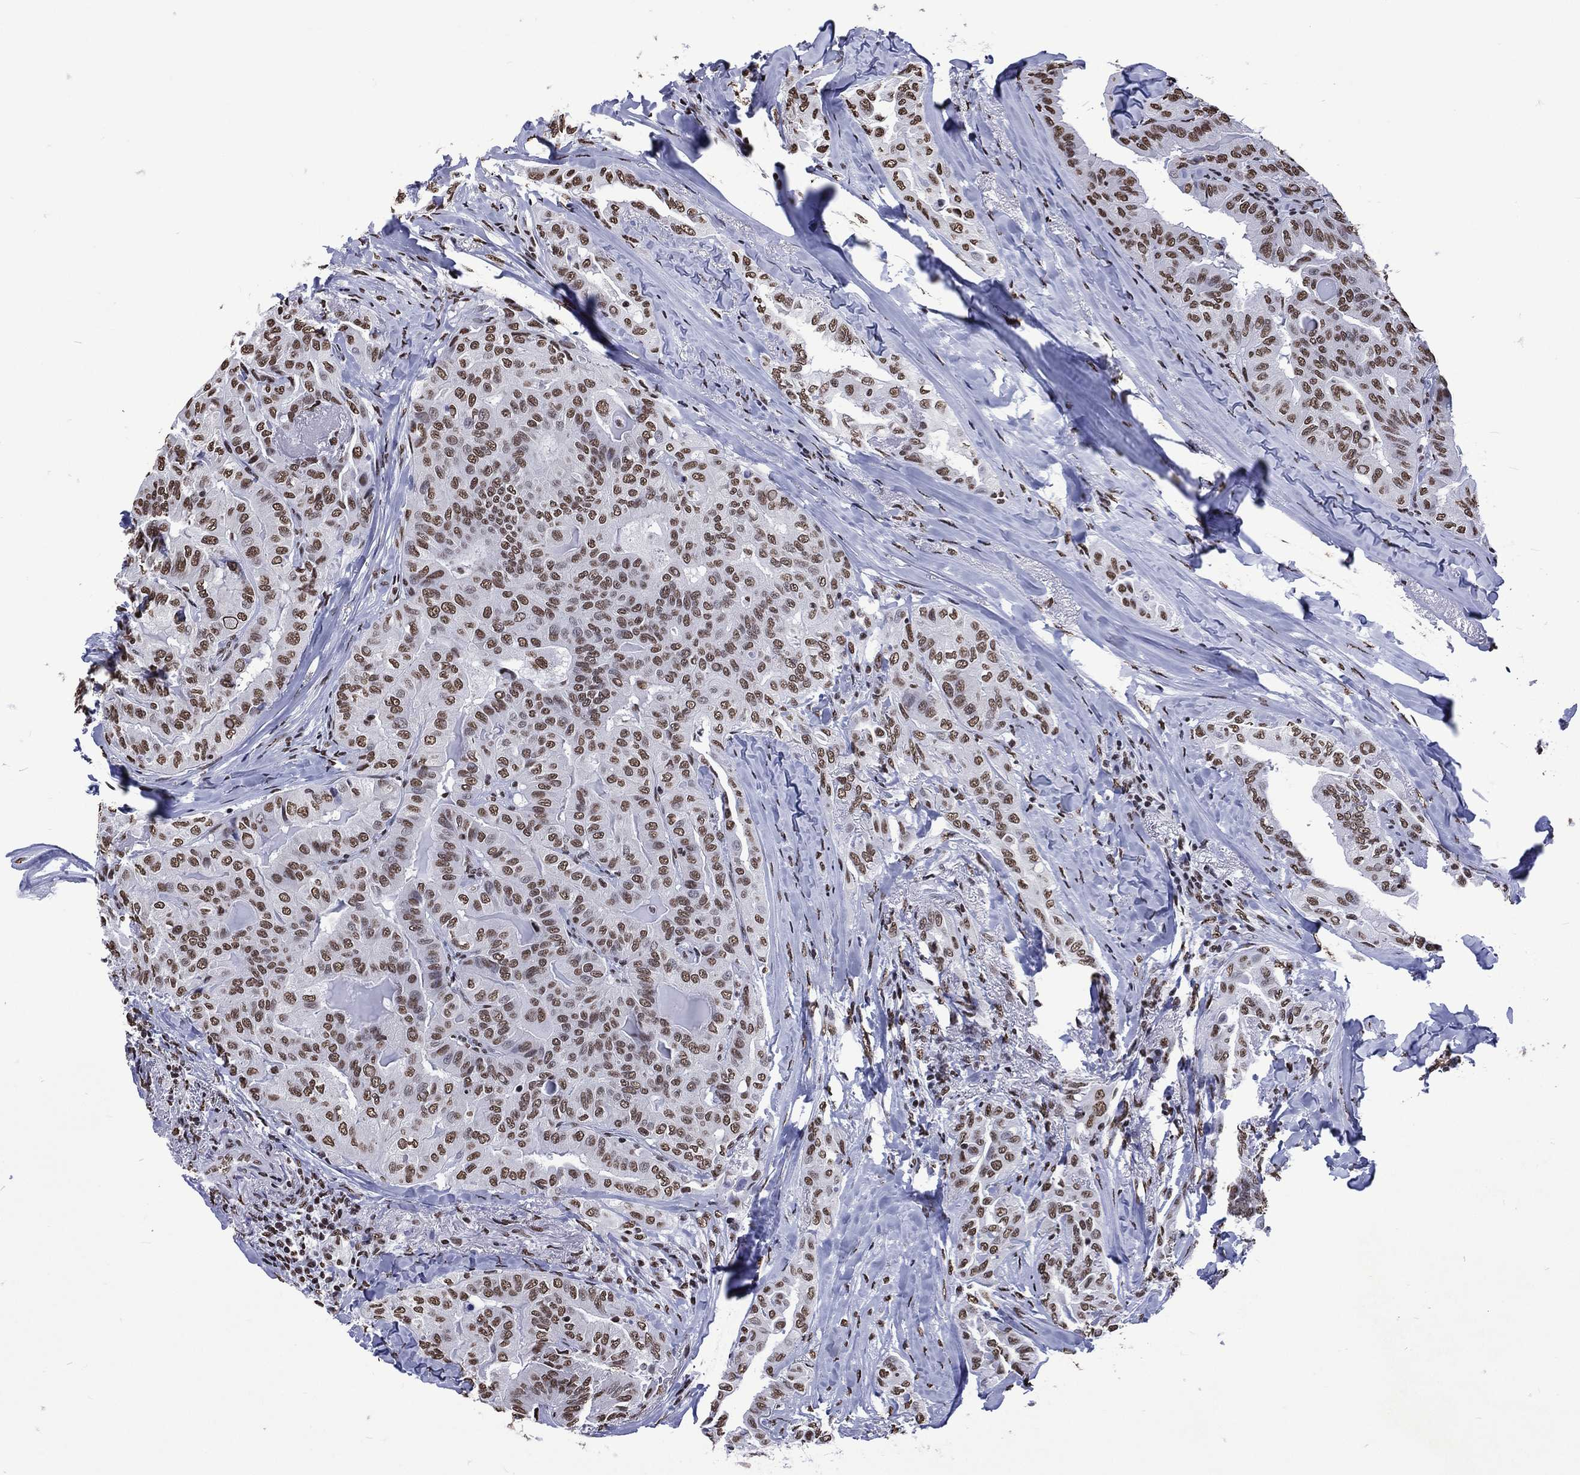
{"staining": {"intensity": "moderate", "quantity": ">75%", "location": "nuclear"}, "tissue": "thyroid cancer", "cell_type": "Tumor cells", "image_type": "cancer", "snomed": [{"axis": "morphology", "description": "Papillary adenocarcinoma, NOS"}, {"axis": "topography", "description": "Thyroid gland"}], "caption": "Thyroid papillary adenocarcinoma stained with immunohistochemistry (IHC) exhibits moderate nuclear positivity in about >75% of tumor cells.", "gene": "RETREG2", "patient": {"sex": "female", "age": 68}}